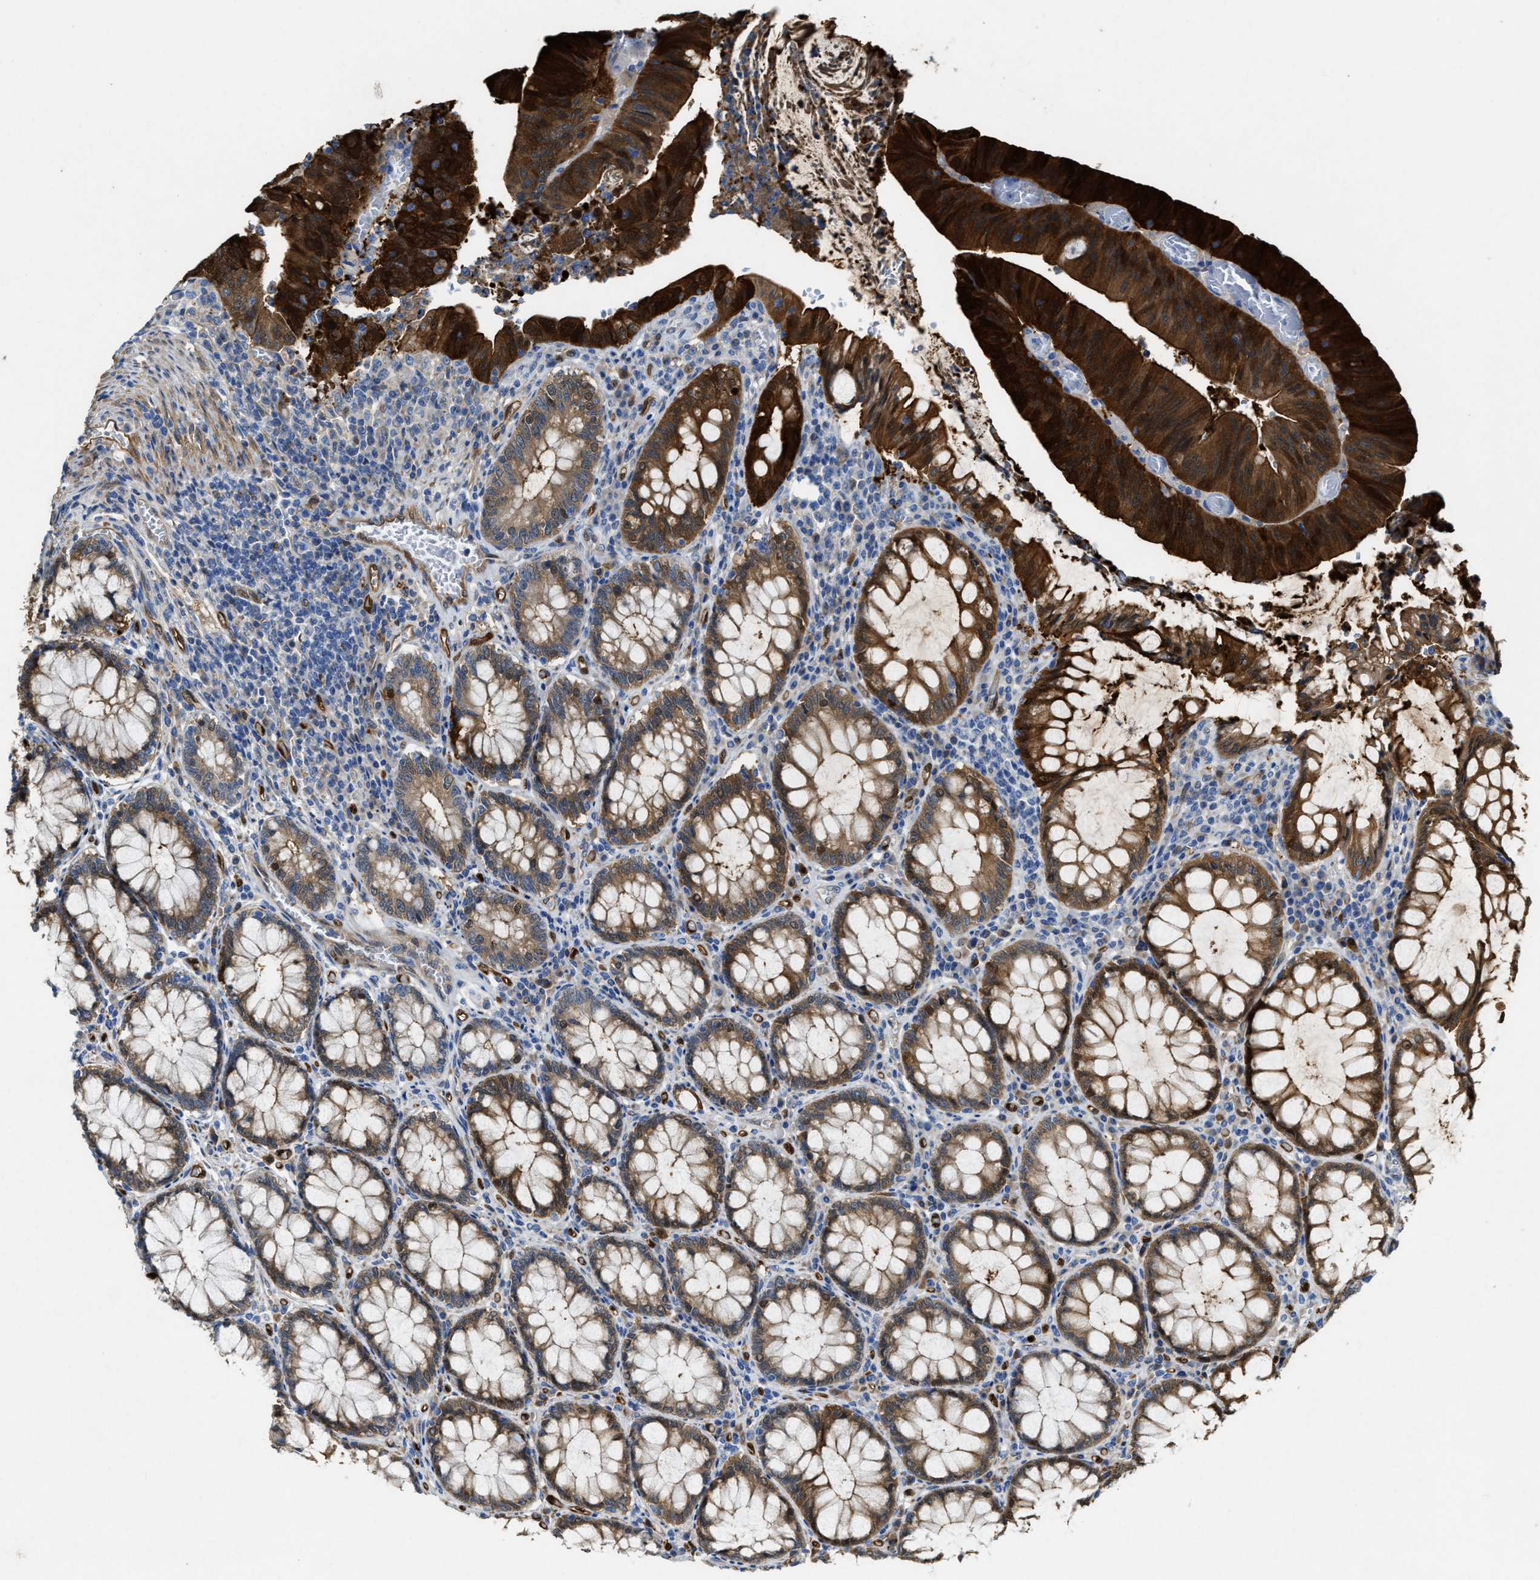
{"staining": {"intensity": "strong", "quantity": ">75%", "location": "cytoplasmic/membranous,nuclear"}, "tissue": "colorectal cancer", "cell_type": "Tumor cells", "image_type": "cancer", "snomed": [{"axis": "morphology", "description": "Normal tissue, NOS"}, {"axis": "morphology", "description": "Adenocarcinoma, NOS"}, {"axis": "topography", "description": "Rectum"}], "caption": "Tumor cells reveal high levels of strong cytoplasmic/membranous and nuclear expression in approximately >75% of cells in human colorectal cancer. (DAB (3,3'-diaminobenzidine) IHC, brown staining for protein, blue staining for nuclei).", "gene": "ASS1", "patient": {"sex": "female", "age": 66}}